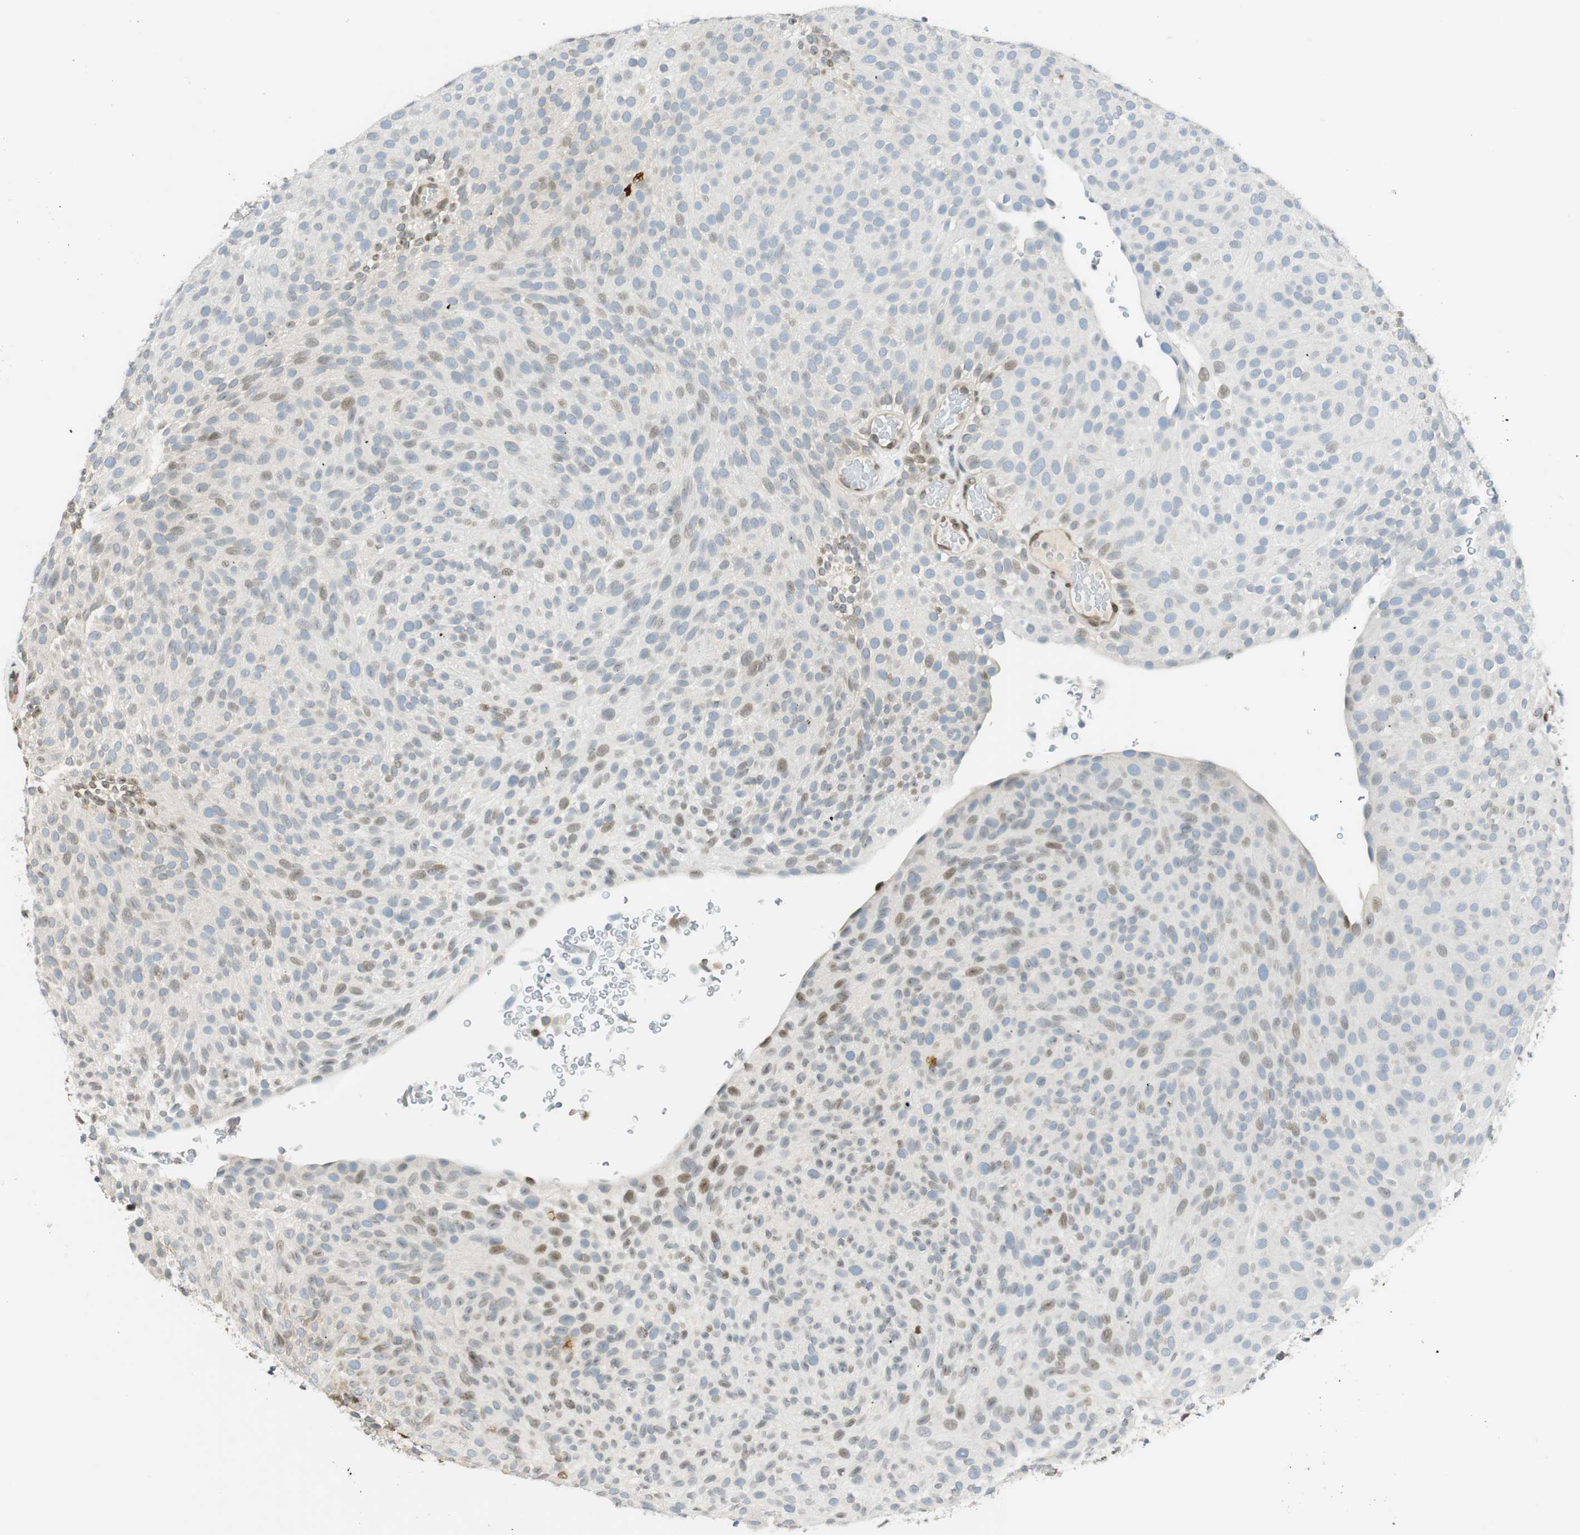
{"staining": {"intensity": "weak", "quantity": "25%-75%", "location": "nuclear"}, "tissue": "urothelial cancer", "cell_type": "Tumor cells", "image_type": "cancer", "snomed": [{"axis": "morphology", "description": "Urothelial carcinoma, Low grade"}, {"axis": "topography", "description": "Urinary bladder"}], "caption": "IHC histopathology image of urothelial cancer stained for a protein (brown), which demonstrates low levels of weak nuclear expression in approximately 25%-75% of tumor cells.", "gene": "TMEM260", "patient": {"sex": "male", "age": 78}}